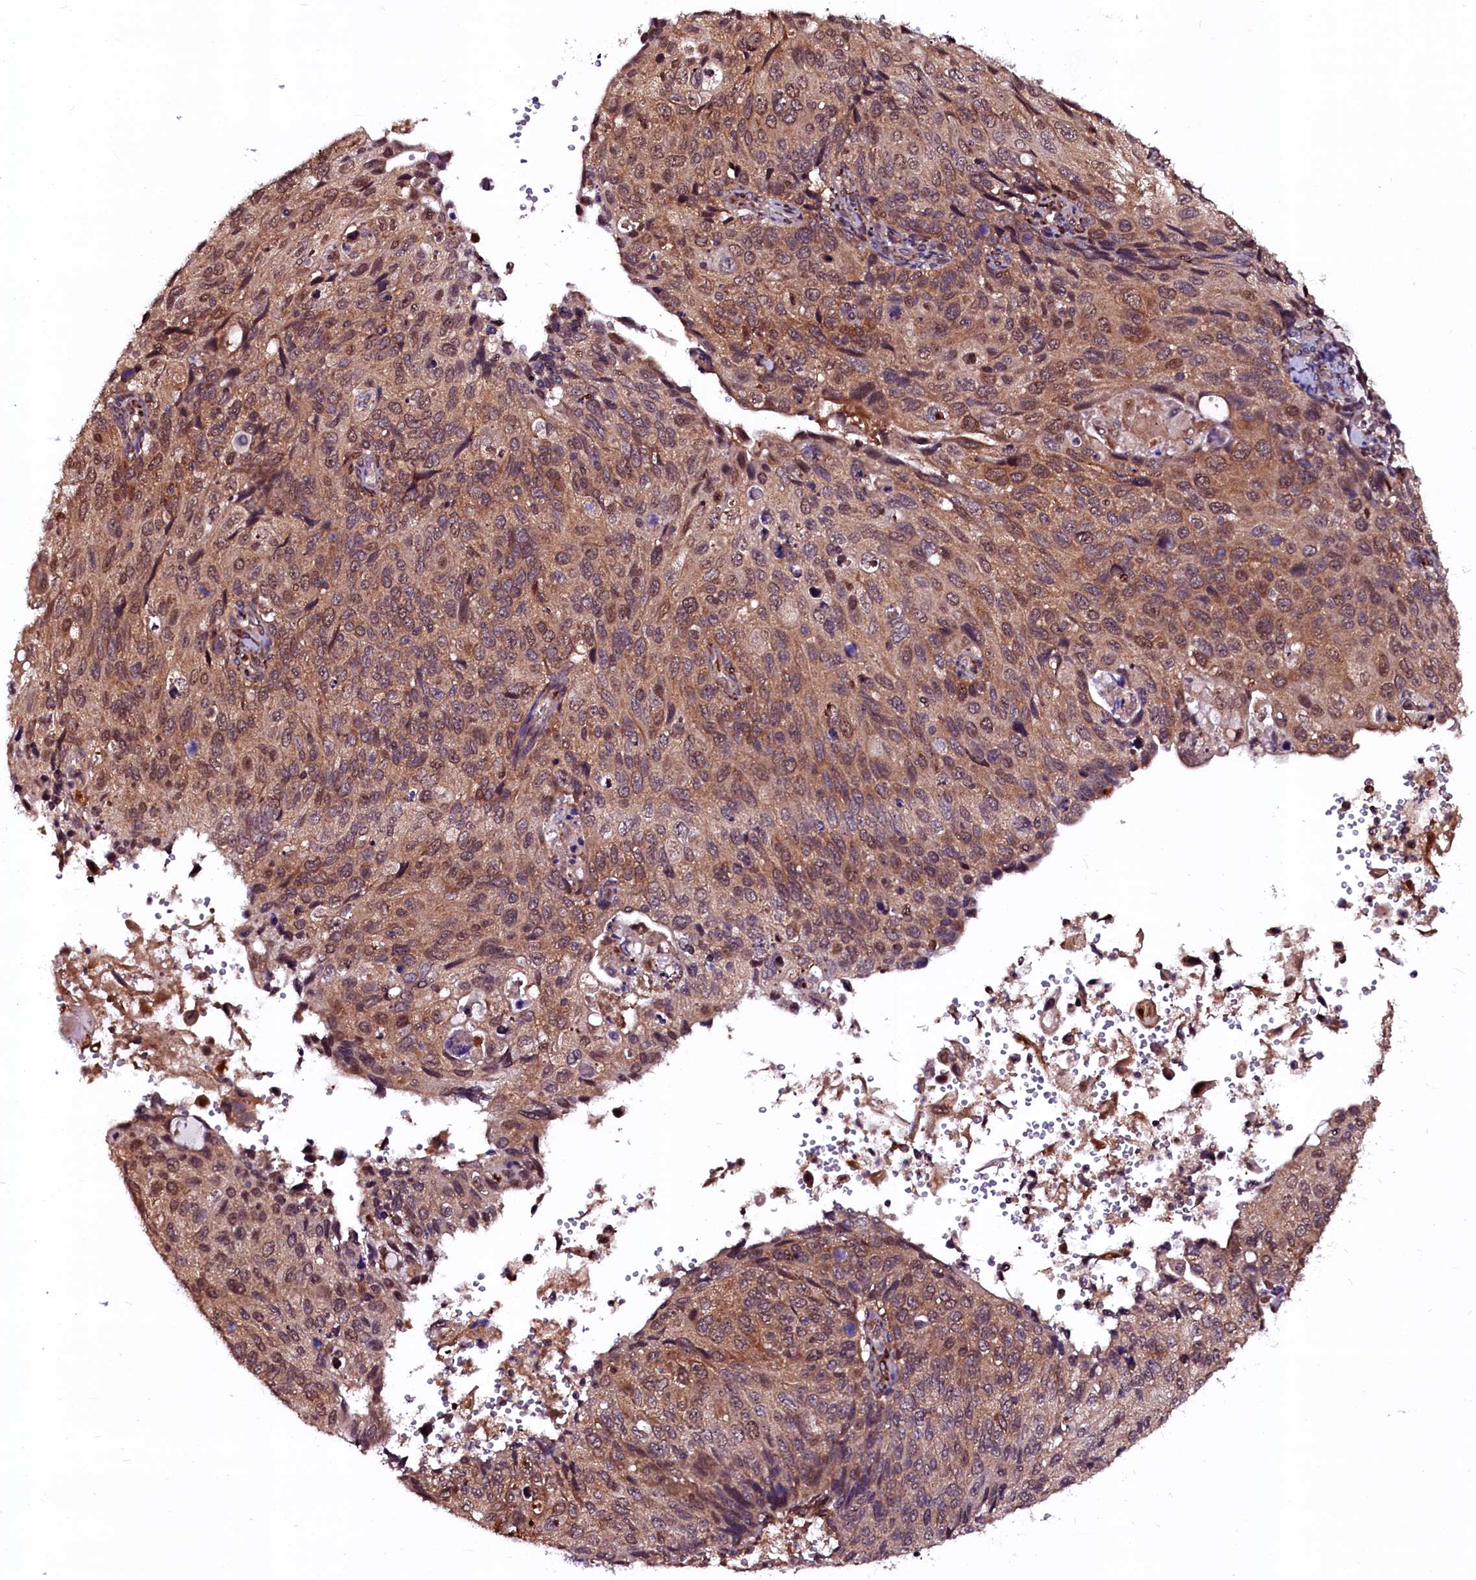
{"staining": {"intensity": "moderate", "quantity": "25%-75%", "location": "cytoplasmic/membranous,nuclear"}, "tissue": "cervical cancer", "cell_type": "Tumor cells", "image_type": "cancer", "snomed": [{"axis": "morphology", "description": "Squamous cell carcinoma, NOS"}, {"axis": "topography", "description": "Cervix"}], "caption": "About 25%-75% of tumor cells in human squamous cell carcinoma (cervical) display moderate cytoplasmic/membranous and nuclear protein staining as visualized by brown immunohistochemical staining.", "gene": "N4BP1", "patient": {"sex": "female", "age": 70}}